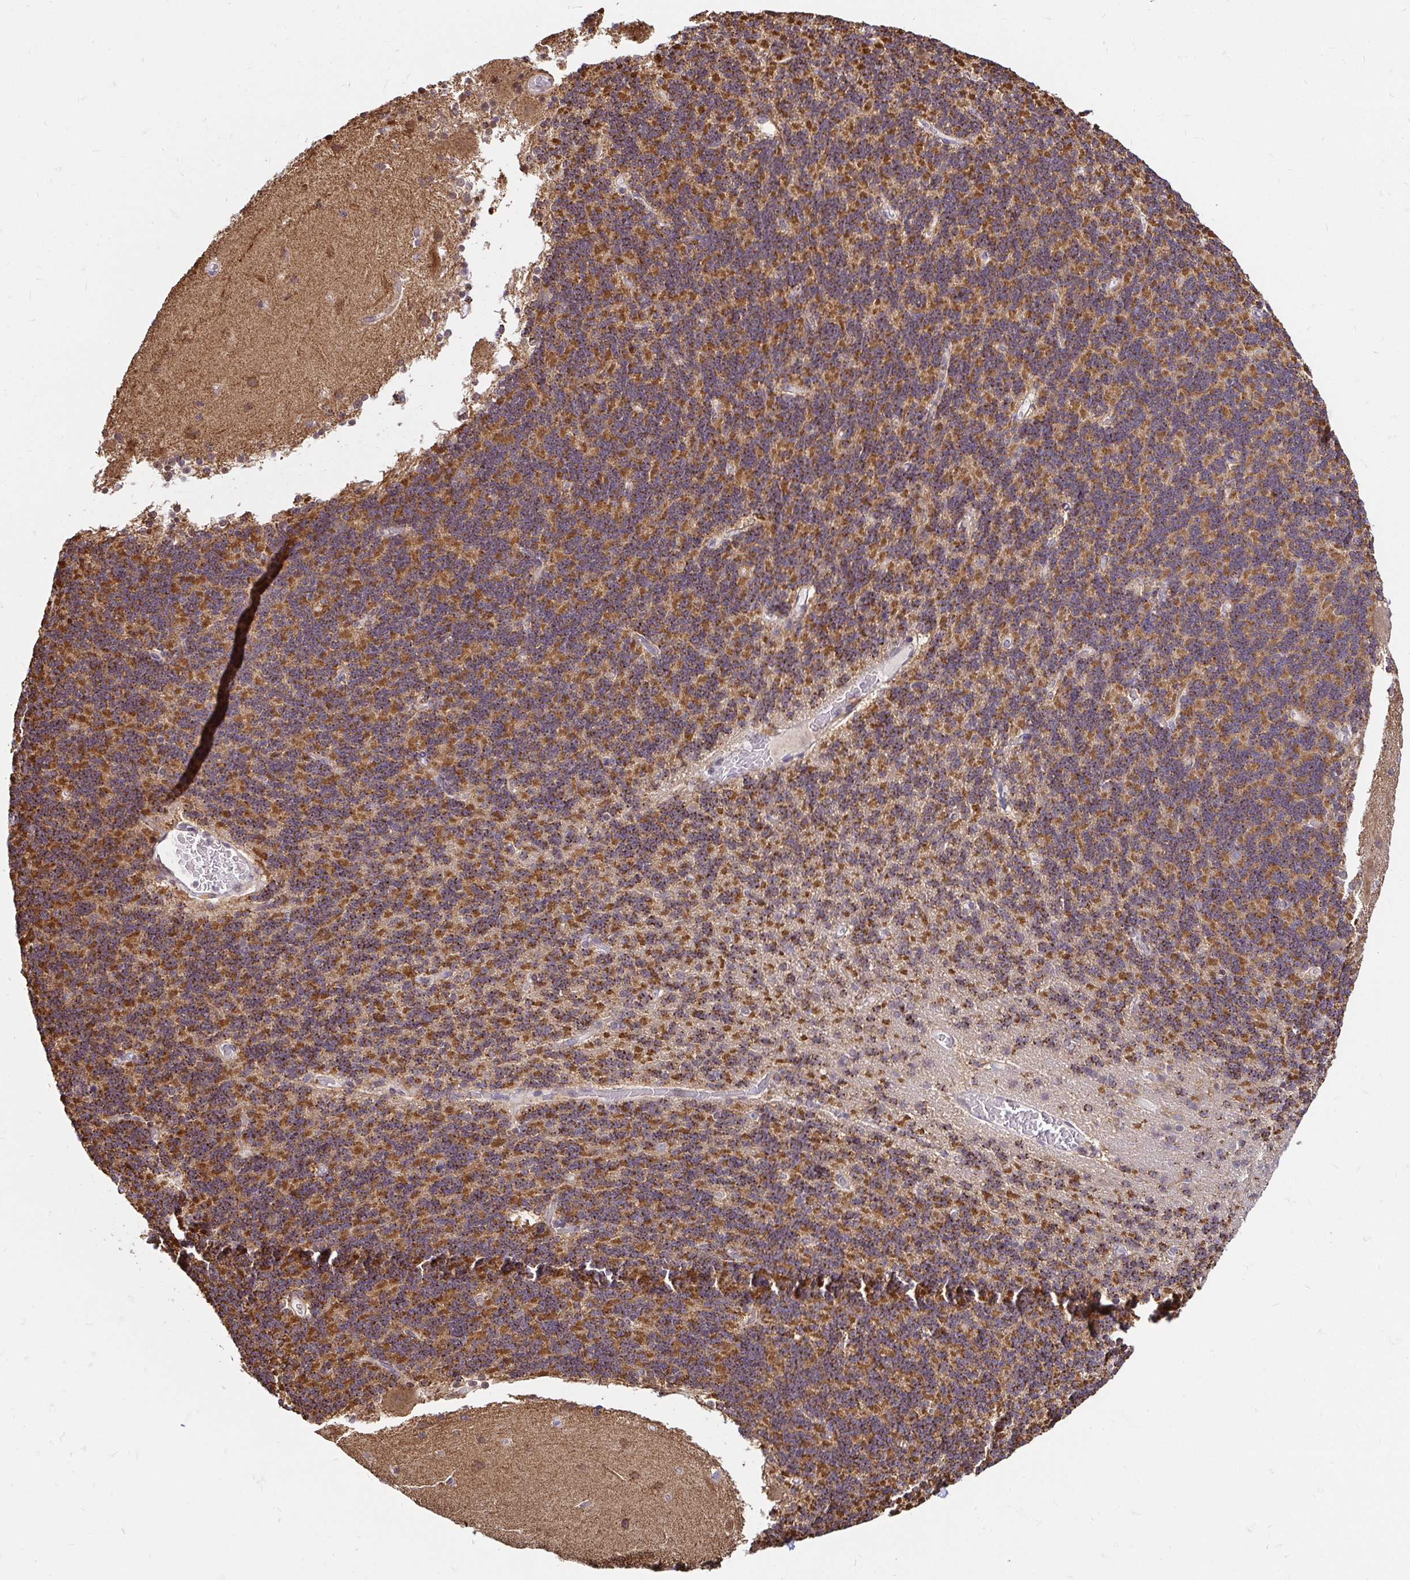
{"staining": {"intensity": "strong", "quantity": "25%-75%", "location": "cytoplasmic/membranous"}, "tissue": "cerebellum", "cell_type": "Cells in granular layer", "image_type": "normal", "snomed": [{"axis": "morphology", "description": "Normal tissue, NOS"}, {"axis": "topography", "description": "Cerebellum"}], "caption": "Immunohistochemistry (IHC) (DAB) staining of normal cerebellum demonstrates strong cytoplasmic/membranous protein positivity in approximately 25%-75% of cells in granular layer.", "gene": "TIMM50", "patient": {"sex": "female", "age": 54}}